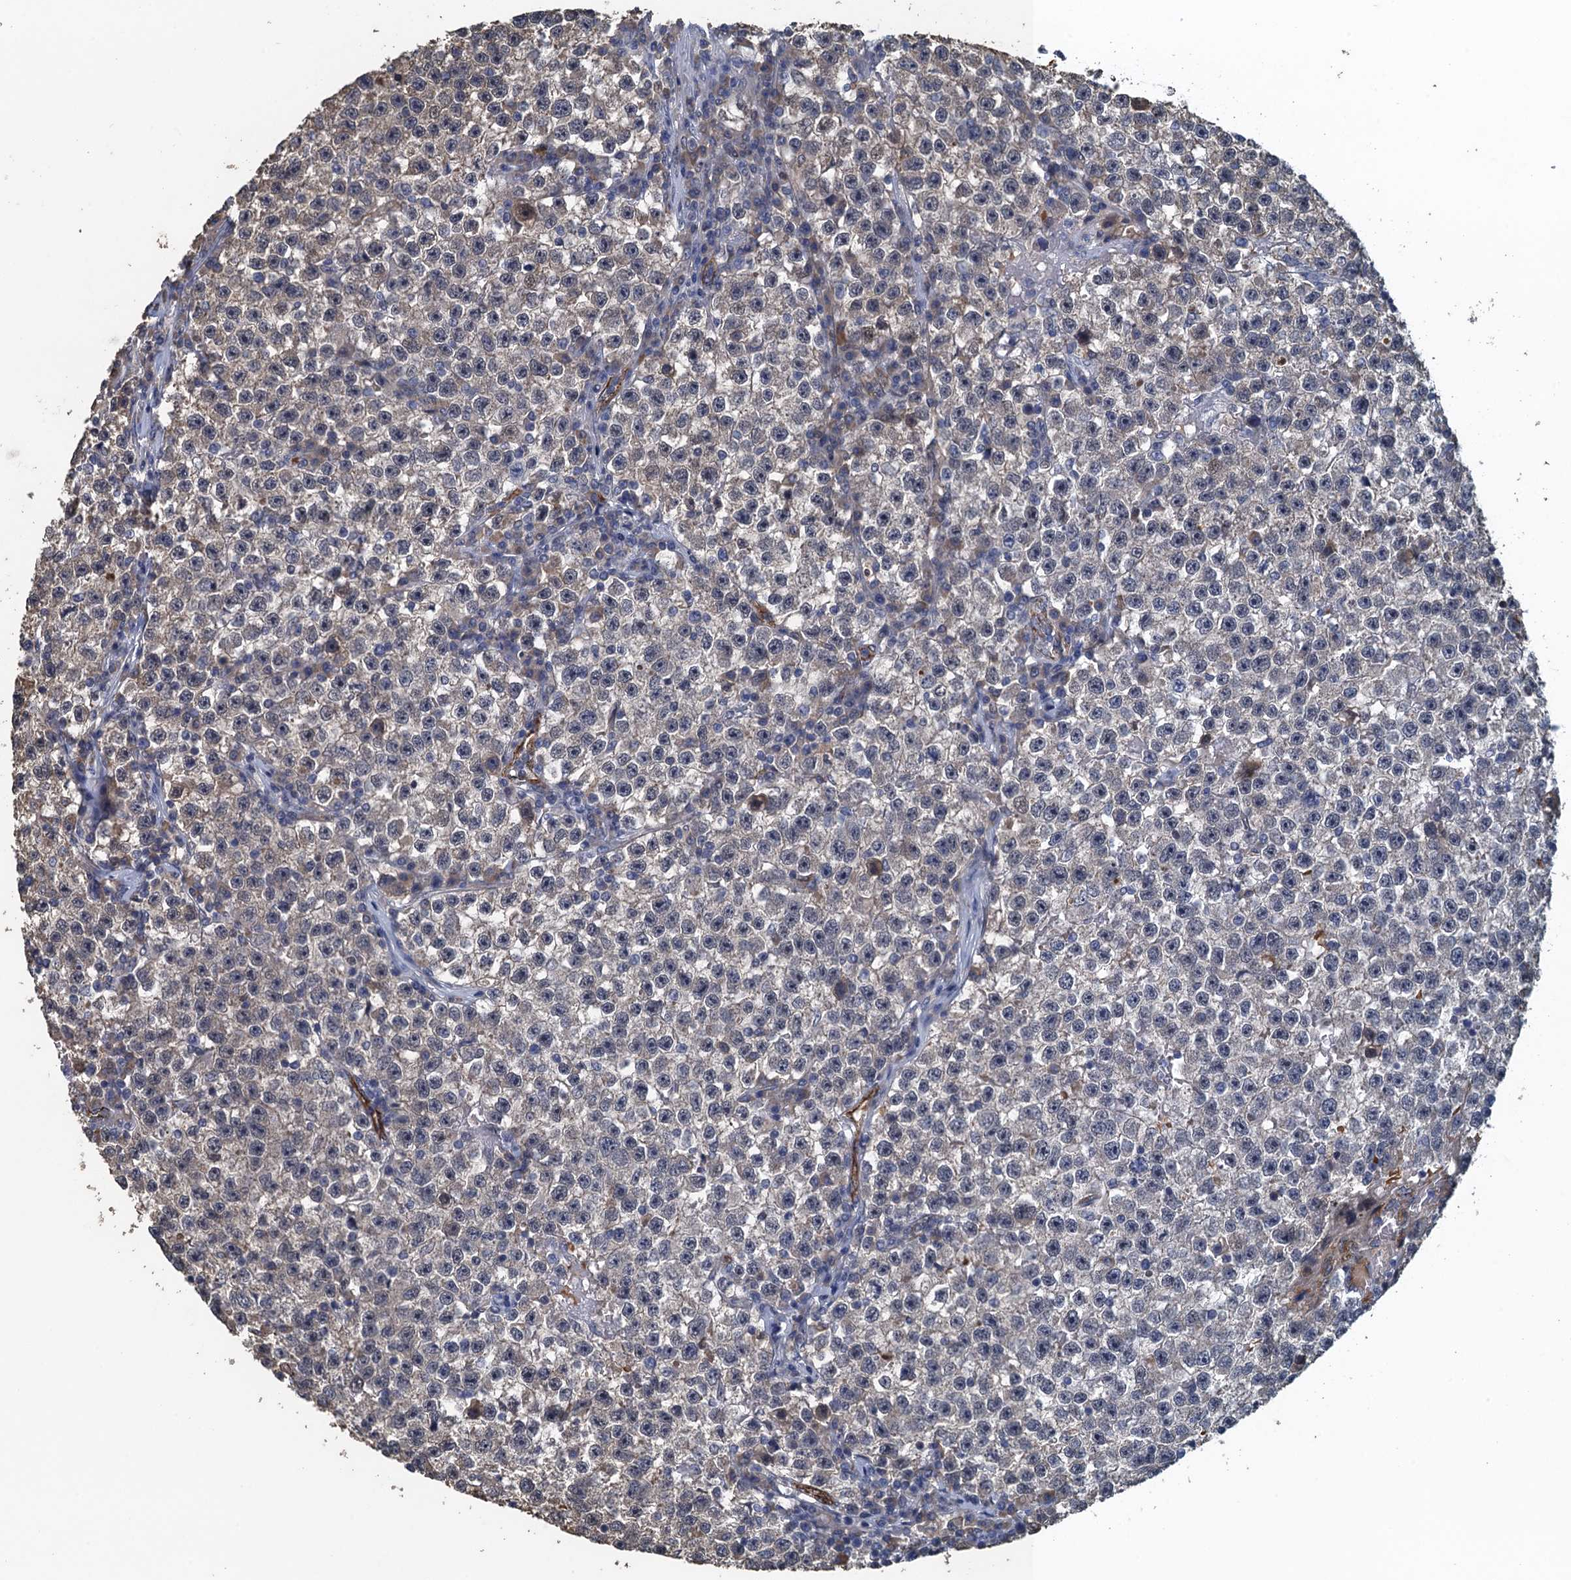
{"staining": {"intensity": "negative", "quantity": "none", "location": "none"}, "tissue": "testis cancer", "cell_type": "Tumor cells", "image_type": "cancer", "snomed": [{"axis": "morphology", "description": "Seminoma, NOS"}, {"axis": "topography", "description": "Testis"}], "caption": "Tumor cells show no significant staining in testis cancer. The staining was performed using DAB to visualize the protein expression in brown, while the nuclei were stained in blue with hematoxylin (Magnification: 20x).", "gene": "ACSBG1", "patient": {"sex": "male", "age": 22}}